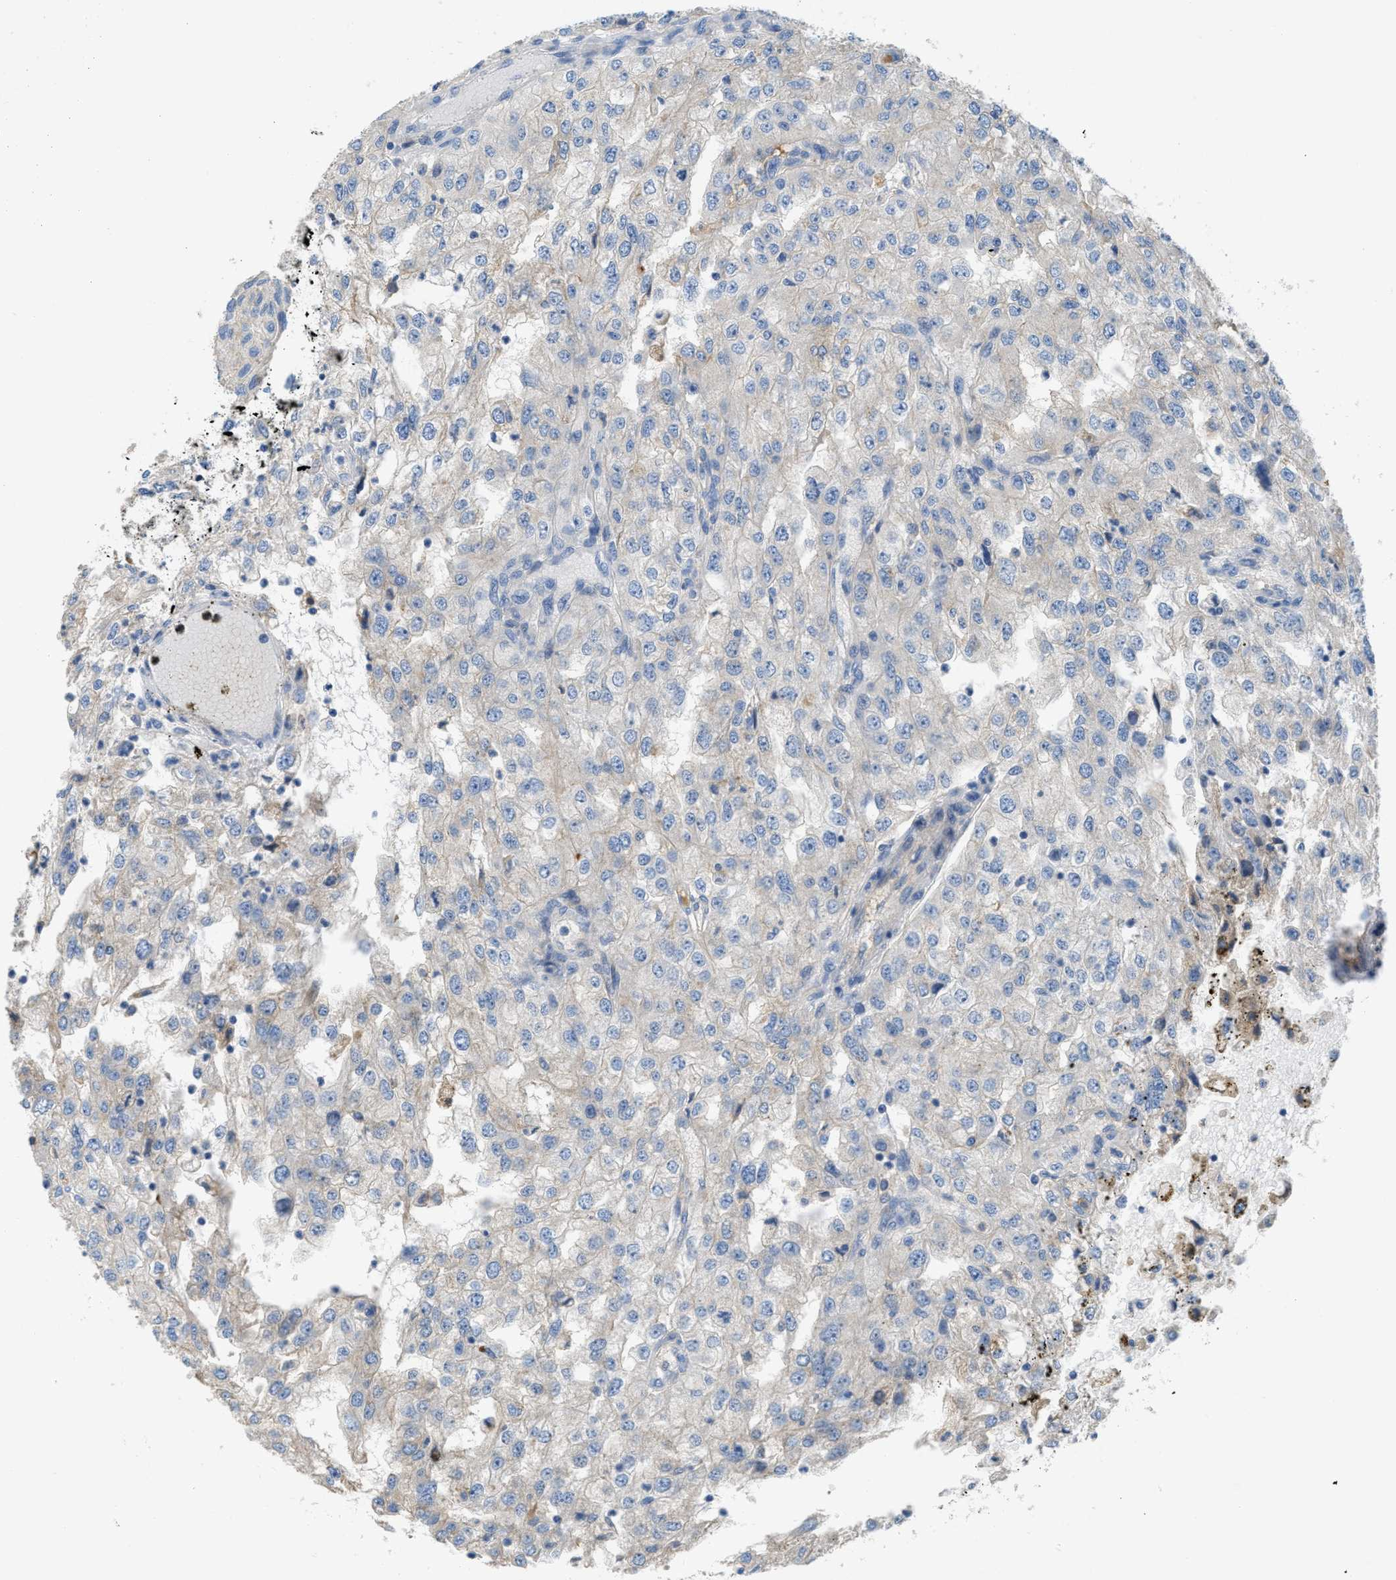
{"staining": {"intensity": "negative", "quantity": "none", "location": "none"}, "tissue": "renal cancer", "cell_type": "Tumor cells", "image_type": "cancer", "snomed": [{"axis": "morphology", "description": "Adenocarcinoma, NOS"}, {"axis": "topography", "description": "Kidney"}], "caption": "Immunohistochemistry micrograph of neoplastic tissue: renal adenocarcinoma stained with DAB demonstrates no significant protein staining in tumor cells.", "gene": "C1S", "patient": {"sex": "female", "age": 54}}